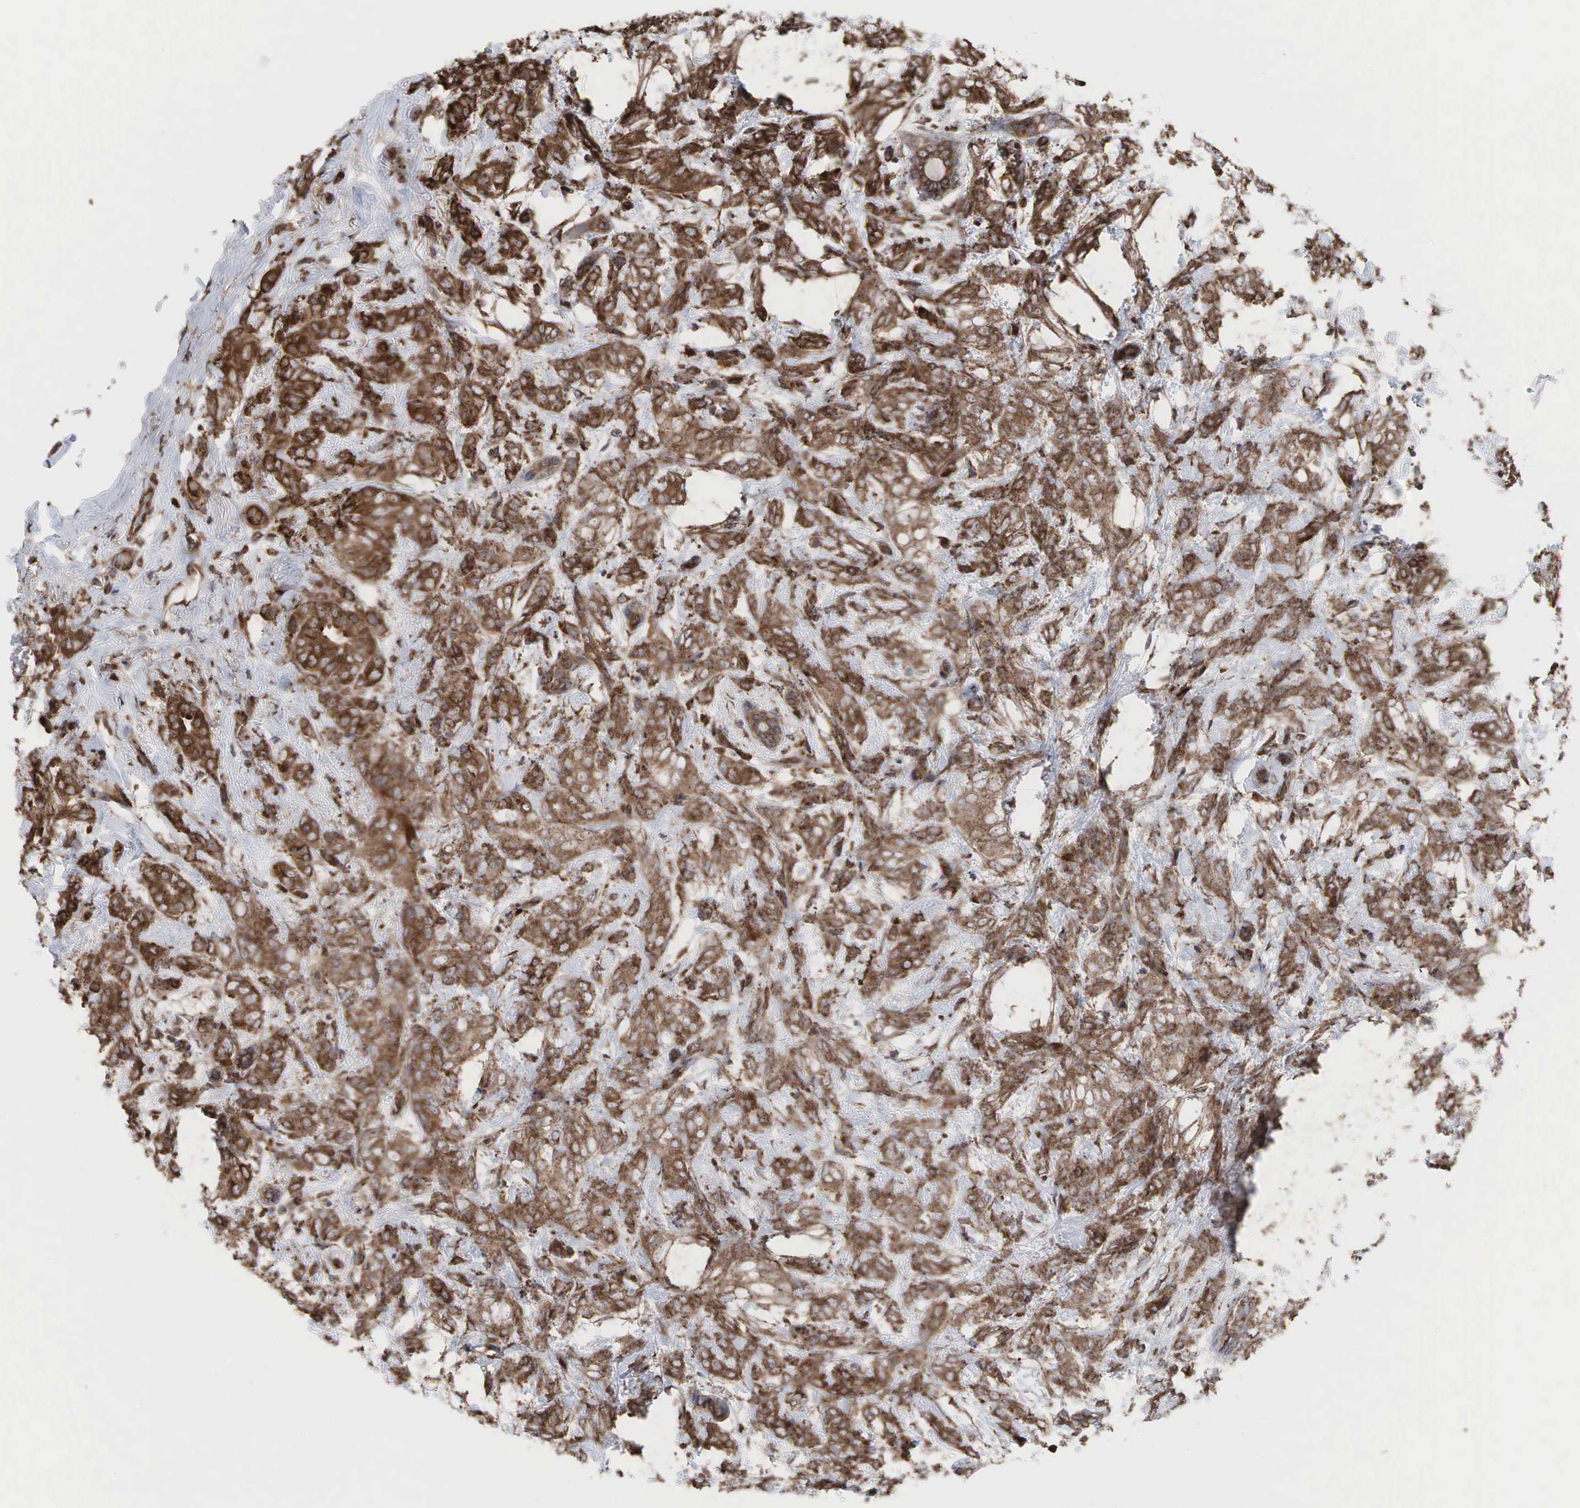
{"staining": {"intensity": "moderate", "quantity": ">75%", "location": "cytoplasmic/membranous"}, "tissue": "breast cancer", "cell_type": "Tumor cells", "image_type": "cancer", "snomed": [{"axis": "morphology", "description": "Duct carcinoma"}, {"axis": "topography", "description": "Breast"}], "caption": "An immunohistochemistry (IHC) image of tumor tissue is shown. Protein staining in brown highlights moderate cytoplasmic/membranous positivity in breast infiltrating ductal carcinoma within tumor cells. Using DAB (brown) and hematoxylin (blue) stains, captured at high magnification using brightfield microscopy.", "gene": "PABPC5", "patient": {"sex": "female", "age": 53}}